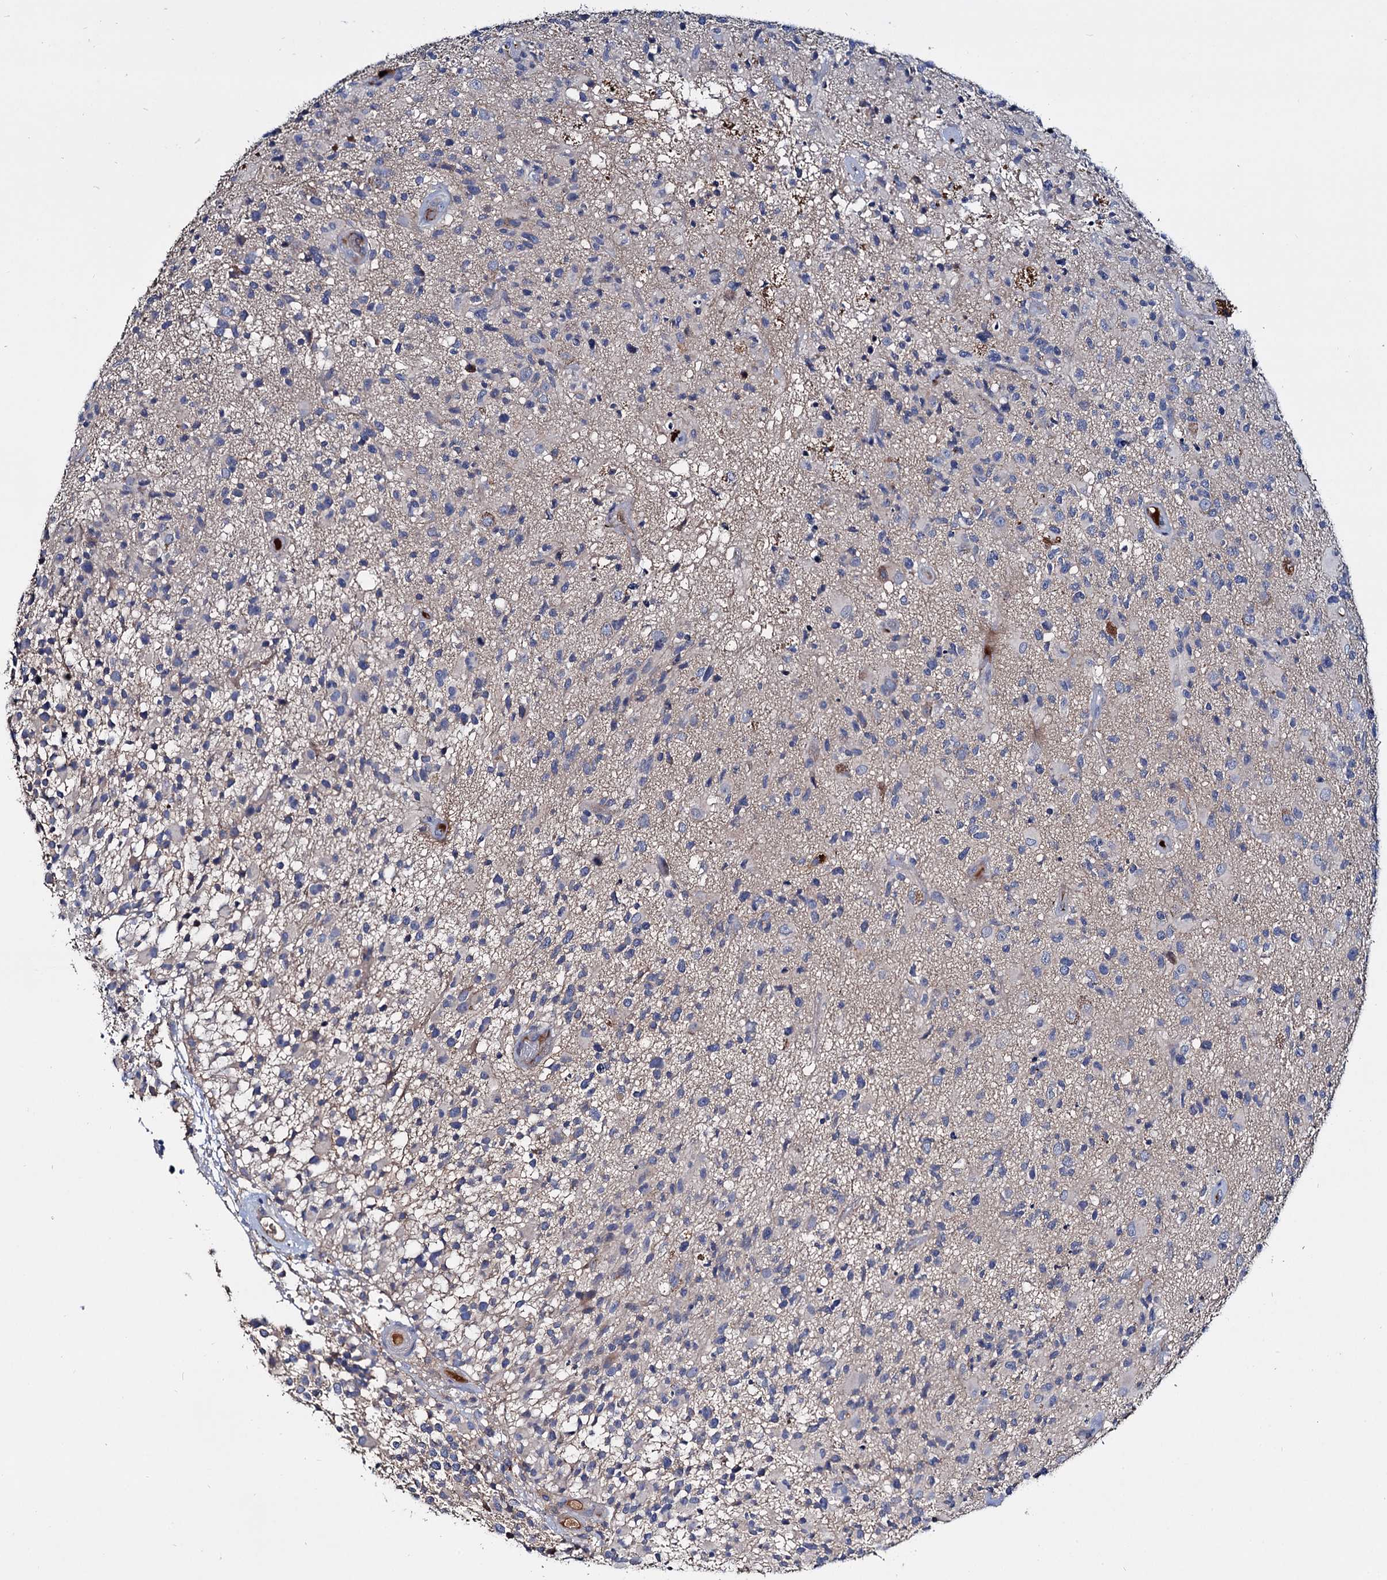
{"staining": {"intensity": "negative", "quantity": "none", "location": "none"}, "tissue": "glioma", "cell_type": "Tumor cells", "image_type": "cancer", "snomed": [{"axis": "morphology", "description": "Glioma, malignant, High grade"}, {"axis": "morphology", "description": "Glioblastoma, NOS"}, {"axis": "topography", "description": "Brain"}], "caption": "A photomicrograph of glioma stained for a protein demonstrates no brown staining in tumor cells.", "gene": "ACY3", "patient": {"sex": "male", "age": 60}}